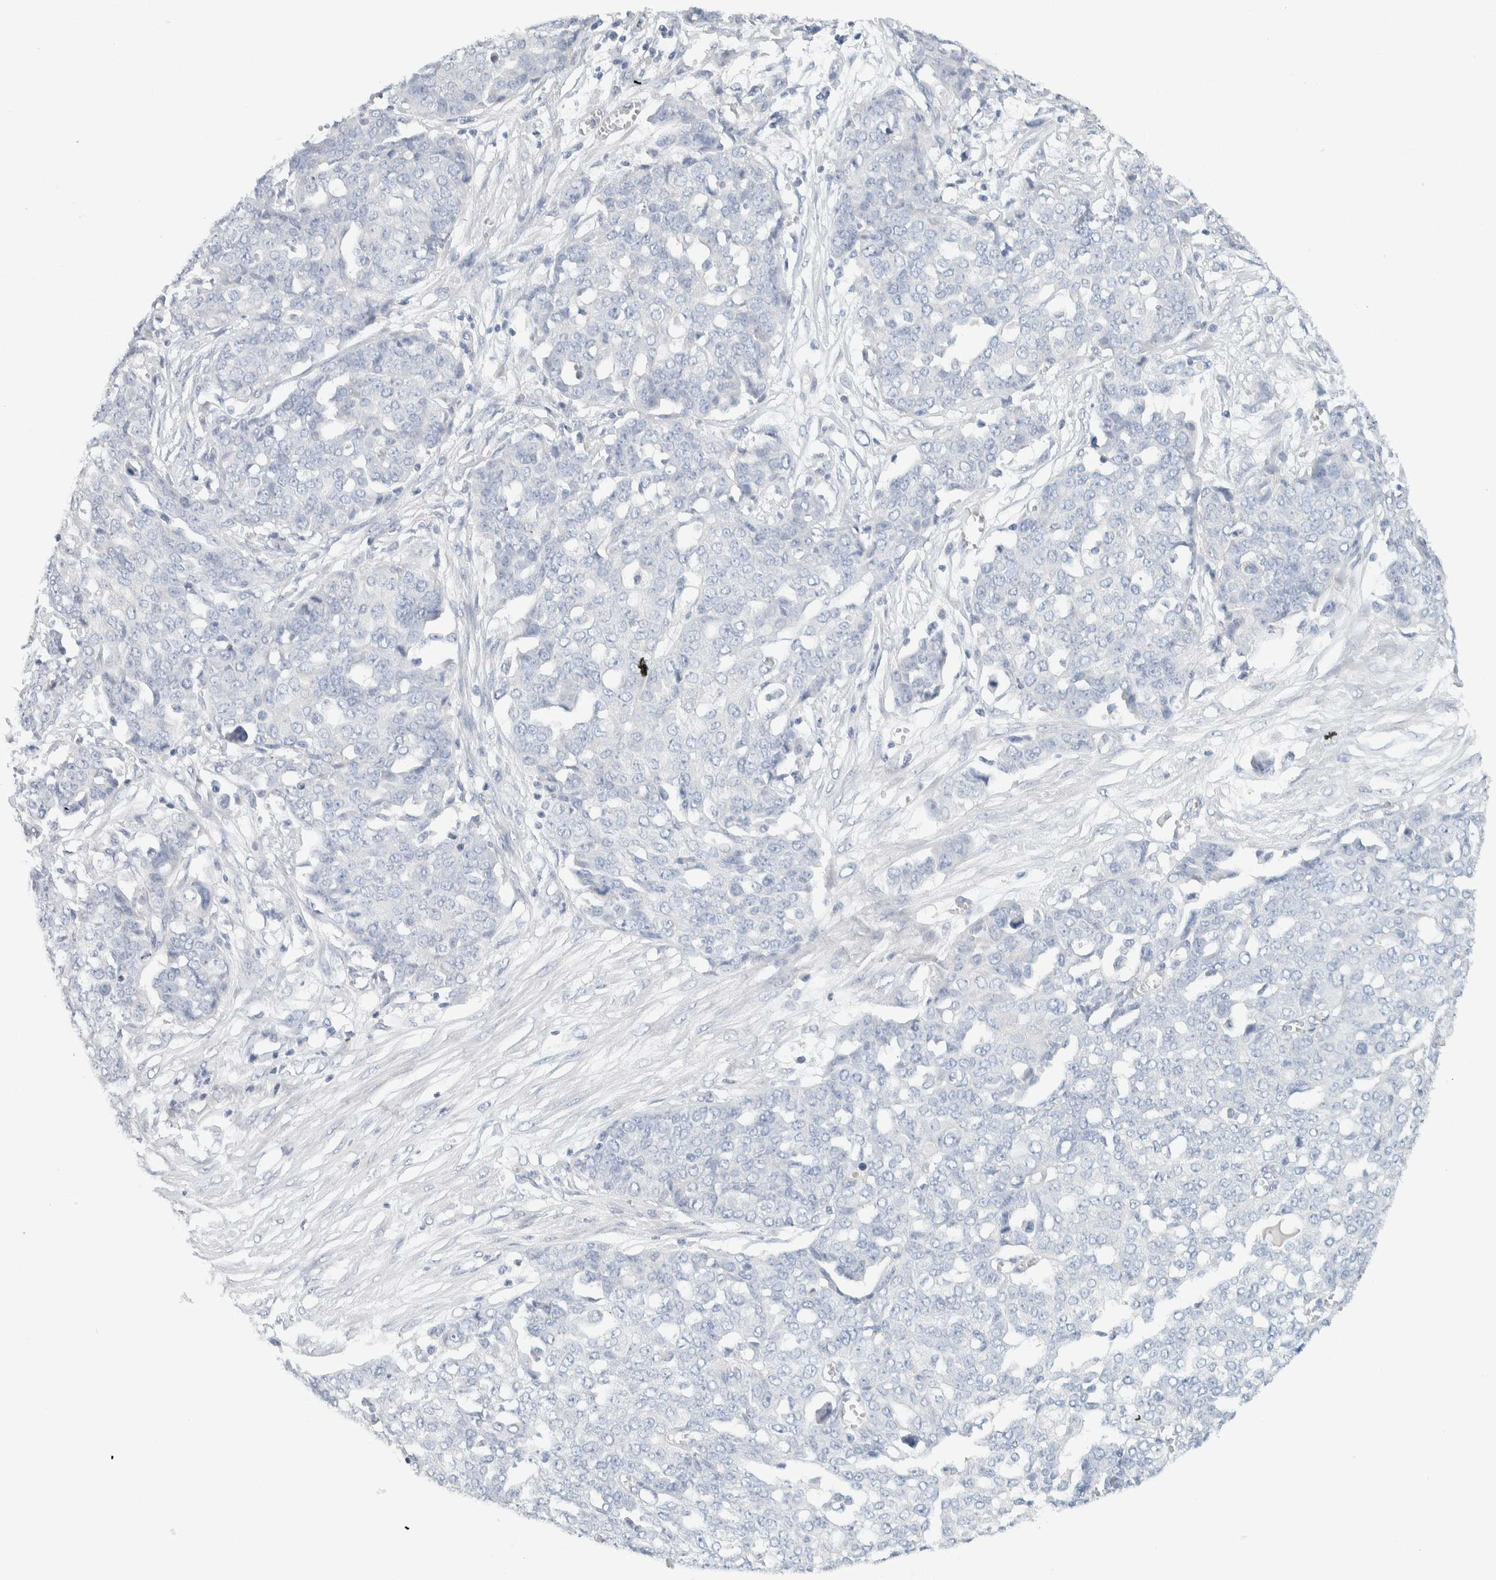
{"staining": {"intensity": "negative", "quantity": "none", "location": "none"}, "tissue": "ovarian cancer", "cell_type": "Tumor cells", "image_type": "cancer", "snomed": [{"axis": "morphology", "description": "Cystadenocarcinoma, serous, NOS"}, {"axis": "topography", "description": "Soft tissue"}, {"axis": "topography", "description": "Ovary"}], "caption": "DAB immunohistochemical staining of ovarian serous cystadenocarcinoma shows no significant expression in tumor cells. (Immunohistochemistry (ihc), brightfield microscopy, high magnification).", "gene": "ALOX12B", "patient": {"sex": "female", "age": 57}}